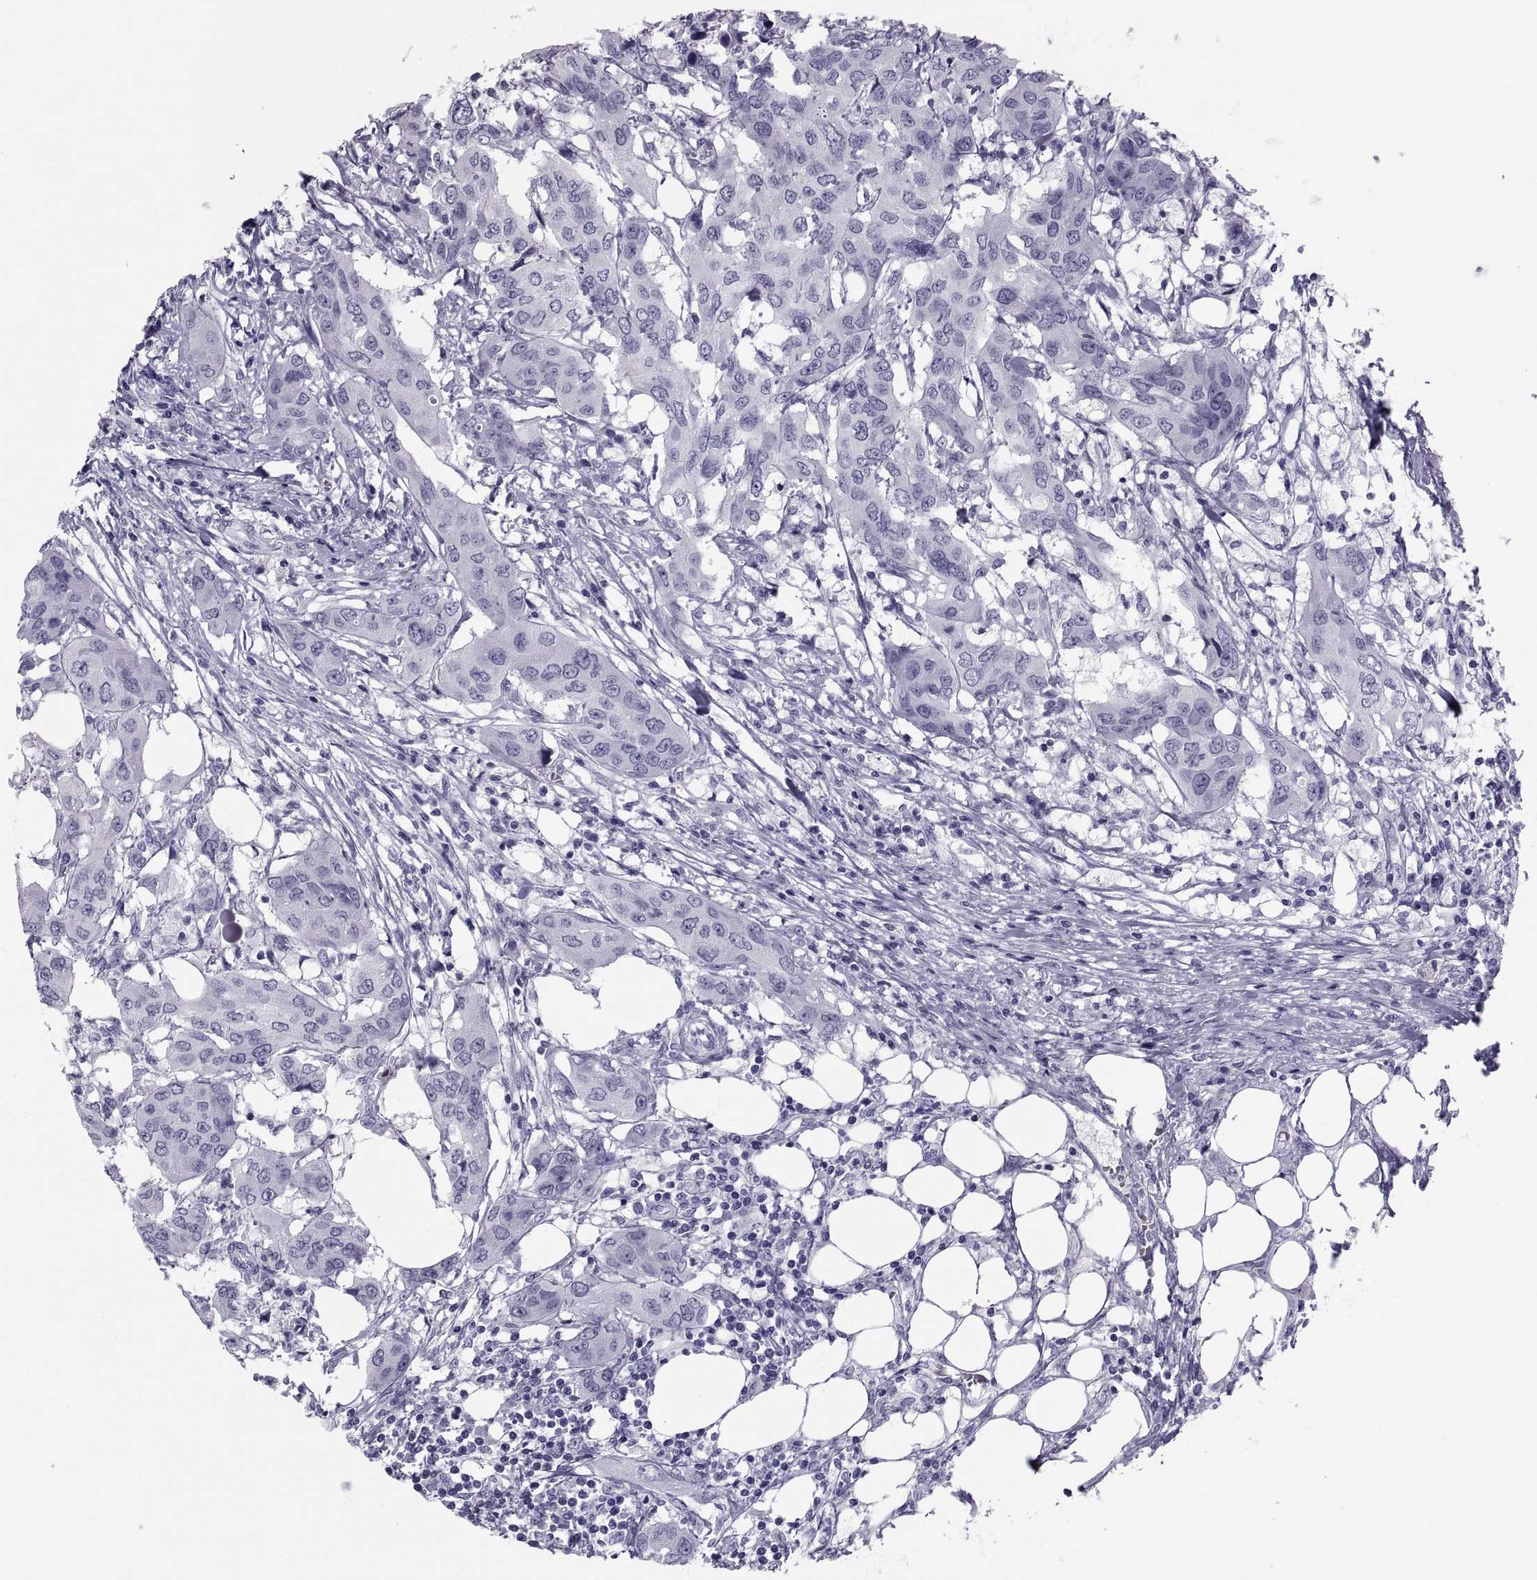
{"staining": {"intensity": "negative", "quantity": "none", "location": "none"}, "tissue": "urothelial cancer", "cell_type": "Tumor cells", "image_type": "cancer", "snomed": [{"axis": "morphology", "description": "Urothelial carcinoma, NOS"}, {"axis": "morphology", "description": "Urothelial carcinoma, High grade"}, {"axis": "topography", "description": "Urinary bladder"}], "caption": "This is an IHC histopathology image of human urothelial cancer. There is no staining in tumor cells.", "gene": "CRISP1", "patient": {"sex": "male", "age": 63}}